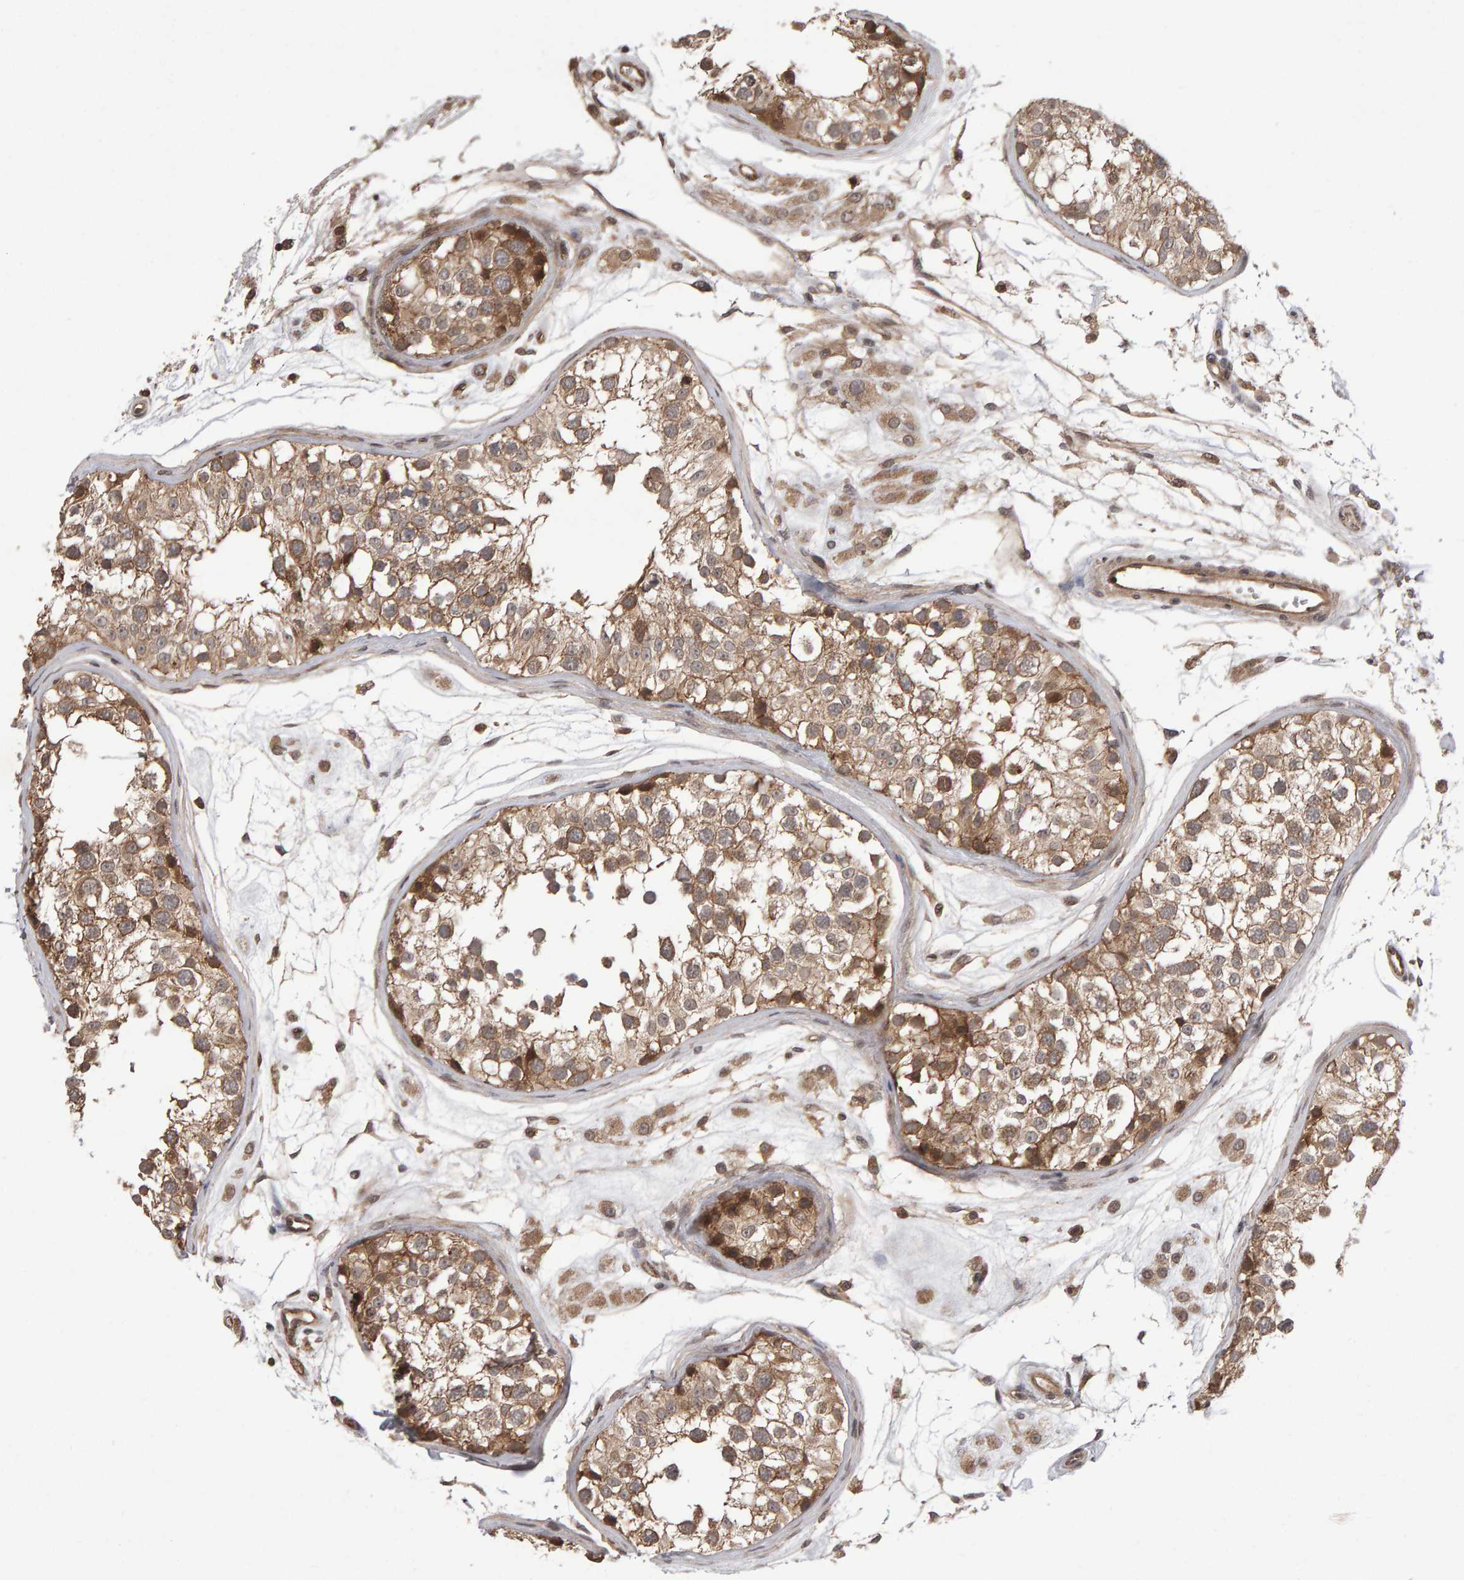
{"staining": {"intensity": "moderate", "quantity": ">75%", "location": "cytoplasmic/membranous"}, "tissue": "testis", "cell_type": "Cells in seminiferous ducts", "image_type": "normal", "snomed": [{"axis": "morphology", "description": "Normal tissue, NOS"}, {"axis": "morphology", "description": "Adenocarcinoma, metastatic, NOS"}, {"axis": "topography", "description": "Testis"}], "caption": "Cells in seminiferous ducts show moderate cytoplasmic/membranous positivity in about >75% of cells in normal testis.", "gene": "SCRIB", "patient": {"sex": "male", "age": 26}}